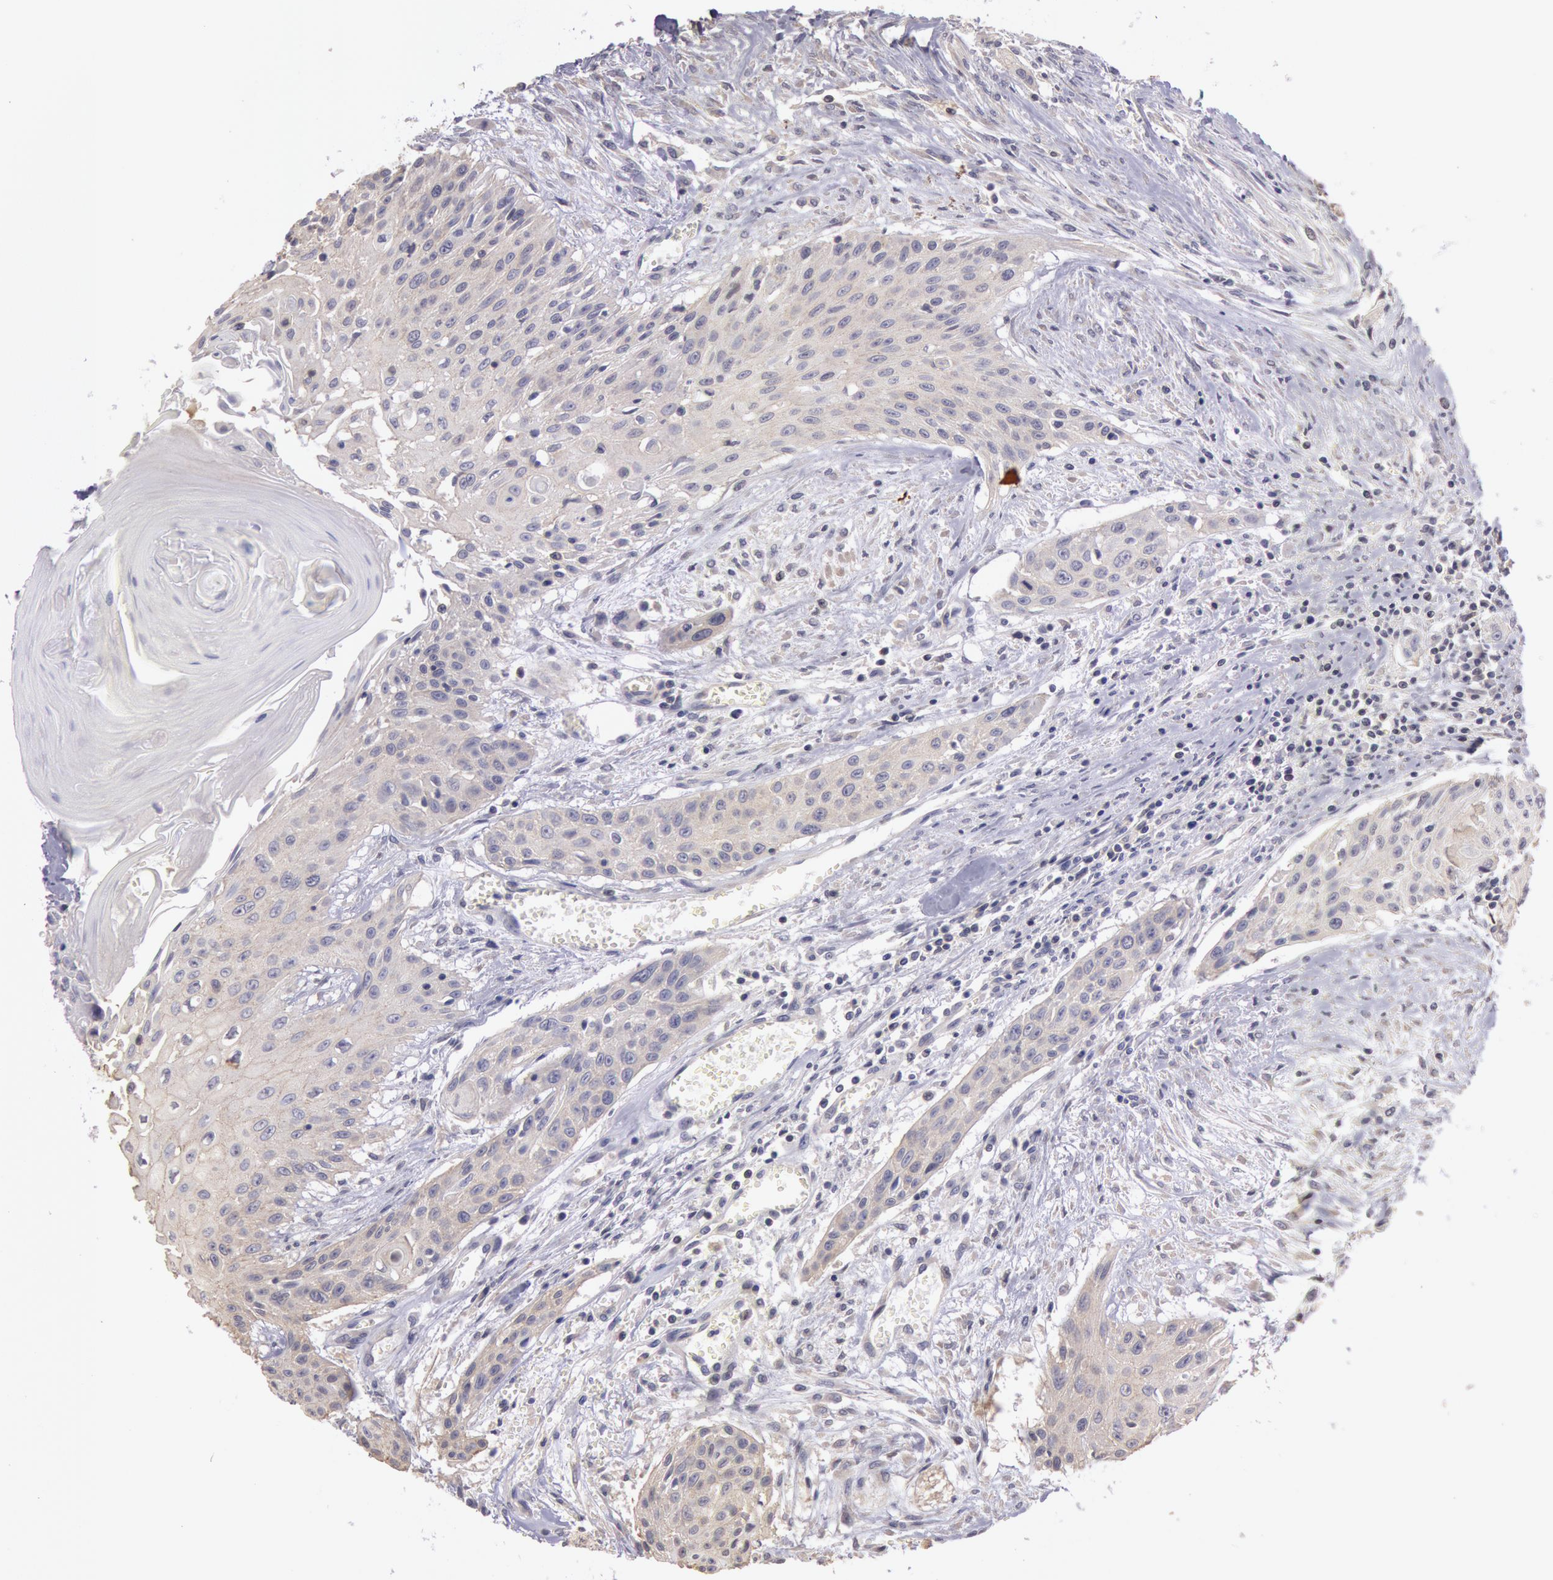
{"staining": {"intensity": "weak", "quantity": ">75%", "location": "cytoplasmic/membranous"}, "tissue": "head and neck cancer", "cell_type": "Tumor cells", "image_type": "cancer", "snomed": [{"axis": "morphology", "description": "Squamous cell carcinoma, NOS"}, {"axis": "morphology", "description": "Squamous cell carcinoma, metastatic, NOS"}, {"axis": "topography", "description": "Lymph node"}, {"axis": "topography", "description": "Salivary gland"}, {"axis": "topography", "description": "Head-Neck"}], "caption": "Head and neck cancer (squamous cell carcinoma) tissue exhibits weak cytoplasmic/membranous positivity in approximately >75% of tumor cells, visualized by immunohistochemistry.", "gene": "NMT2", "patient": {"sex": "female", "age": 74}}